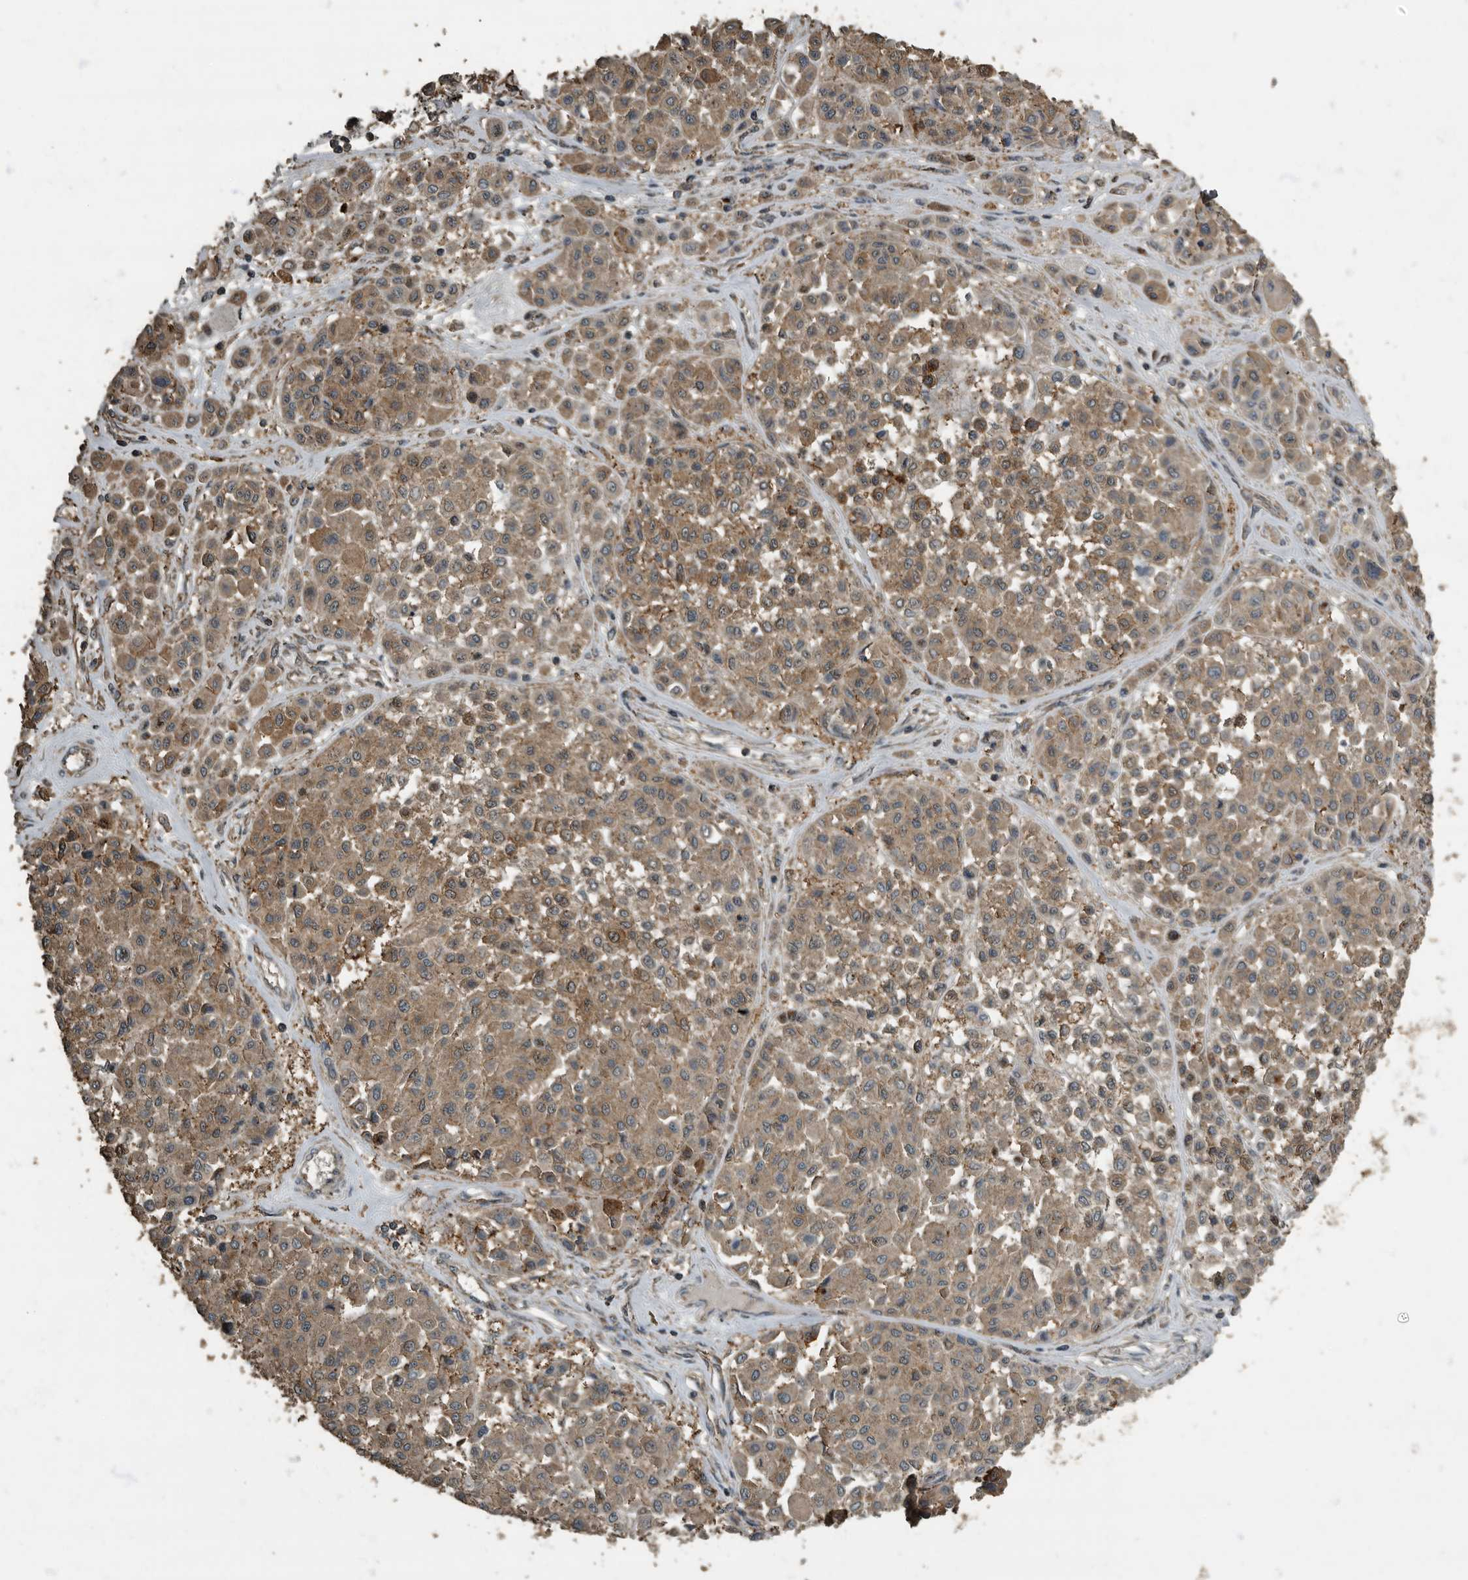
{"staining": {"intensity": "weak", "quantity": ">75%", "location": "cytoplasmic/membranous"}, "tissue": "melanoma", "cell_type": "Tumor cells", "image_type": "cancer", "snomed": [{"axis": "morphology", "description": "Malignant melanoma, Metastatic site"}, {"axis": "topography", "description": "Soft tissue"}], "caption": "The image demonstrates a brown stain indicating the presence of a protein in the cytoplasmic/membranous of tumor cells in malignant melanoma (metastatic site).", "gene": "IL15RA", "patient": {"sex": "male", "age": 41}}